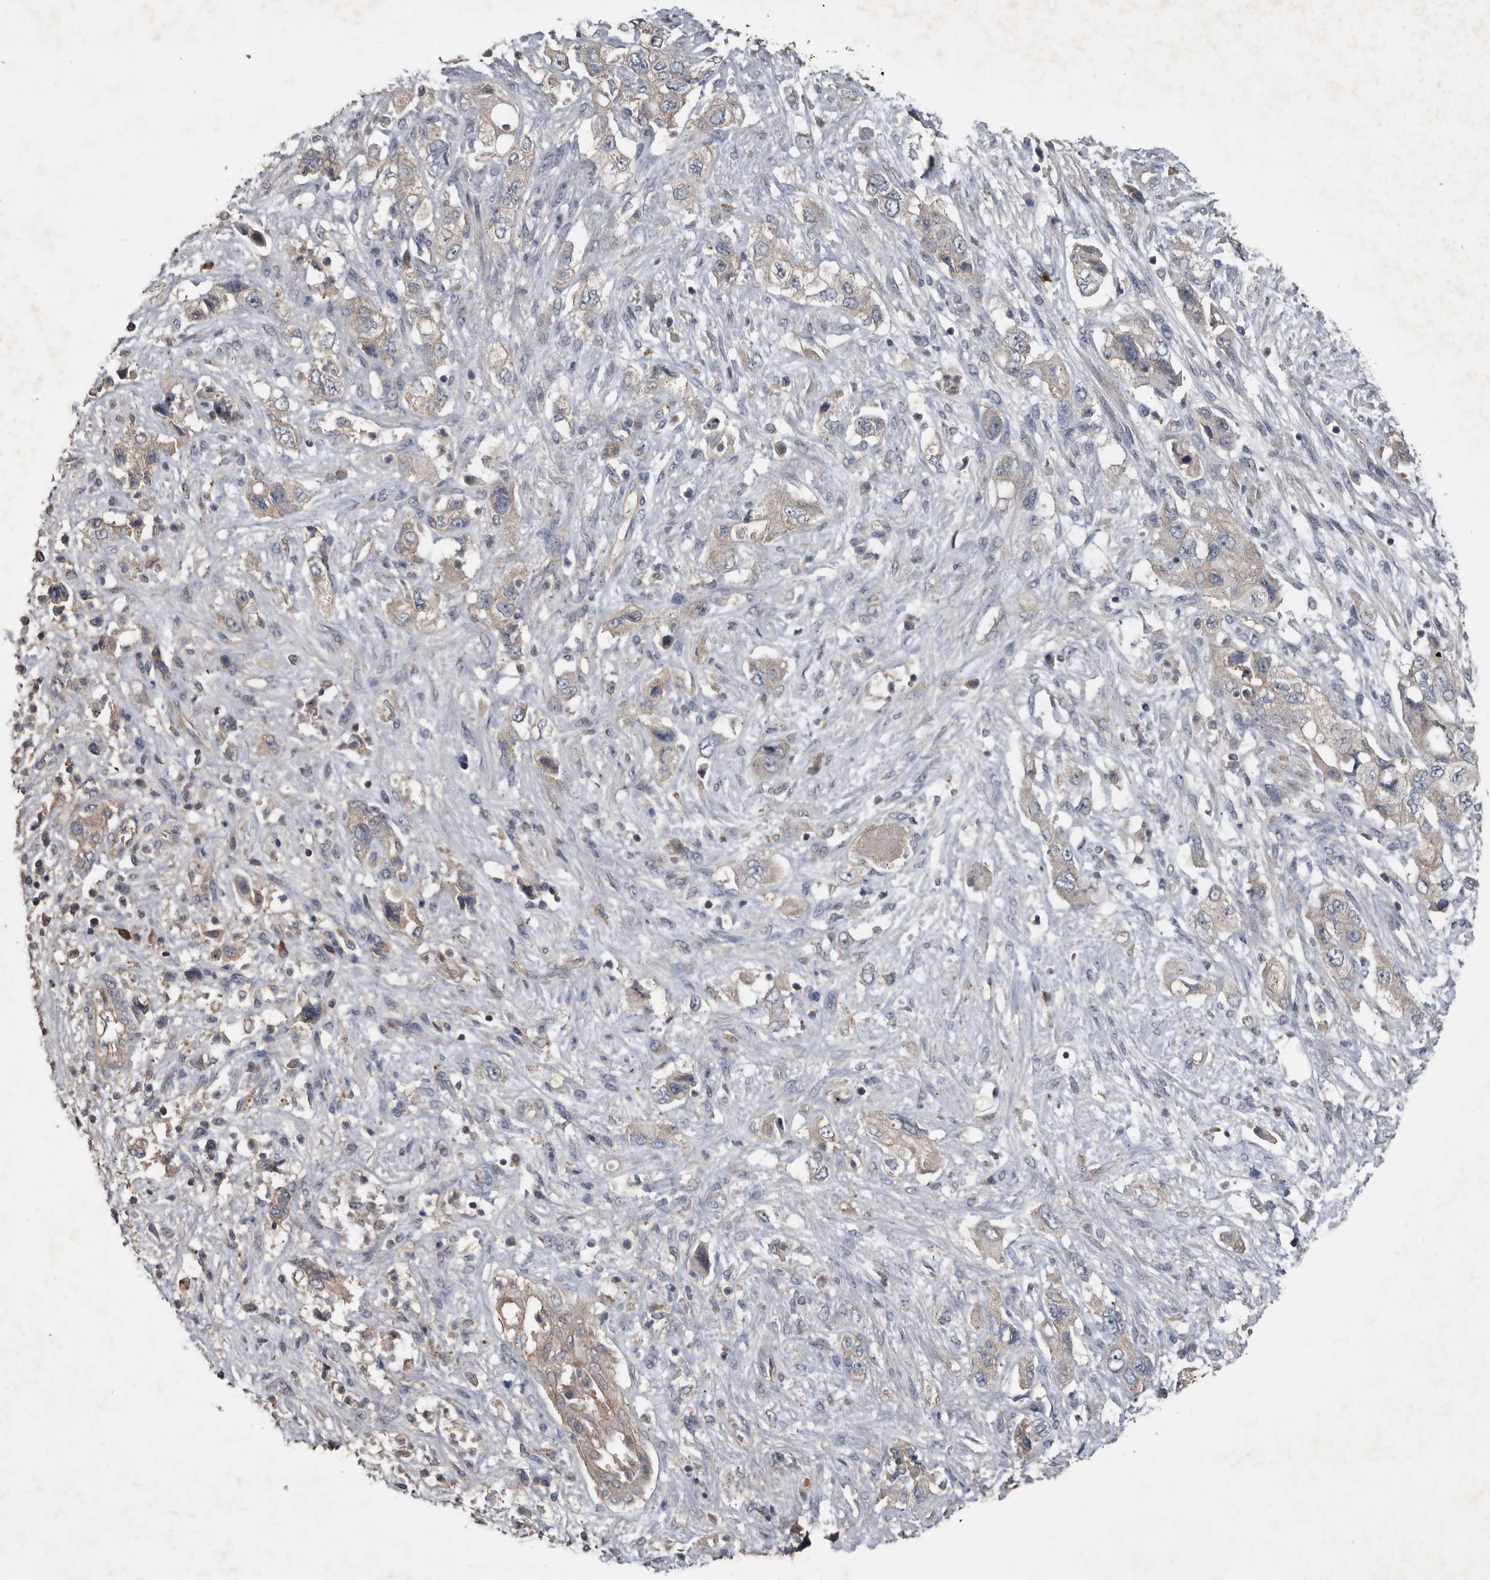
{"staining": {"intensity": "weak", "quantity": "25%-75%", "location": "cytoplasmic/membranous"}, "tissue": "pancreatic cancer", "cell_type": "Tumor cells", "image_type": "cancer", "snomed": [{"axis": "morphology", "description": "Adenocarcinoma, NOS"}, {"axis": "topography", "description": "Pancreas"}], "caption": "Immunohistochemistry (IHC) (DAB) staining of pancreatic cancer (adenocarcinoma) reveals weak cytoplasmic/membranous protein expression in approximately 25%-75% of tumor cells. (DAB IHC, brown staining for protein, blue staining for nuclei).", "gene": "HYAL4", "patient": {"sex": "female", "age": 73}}